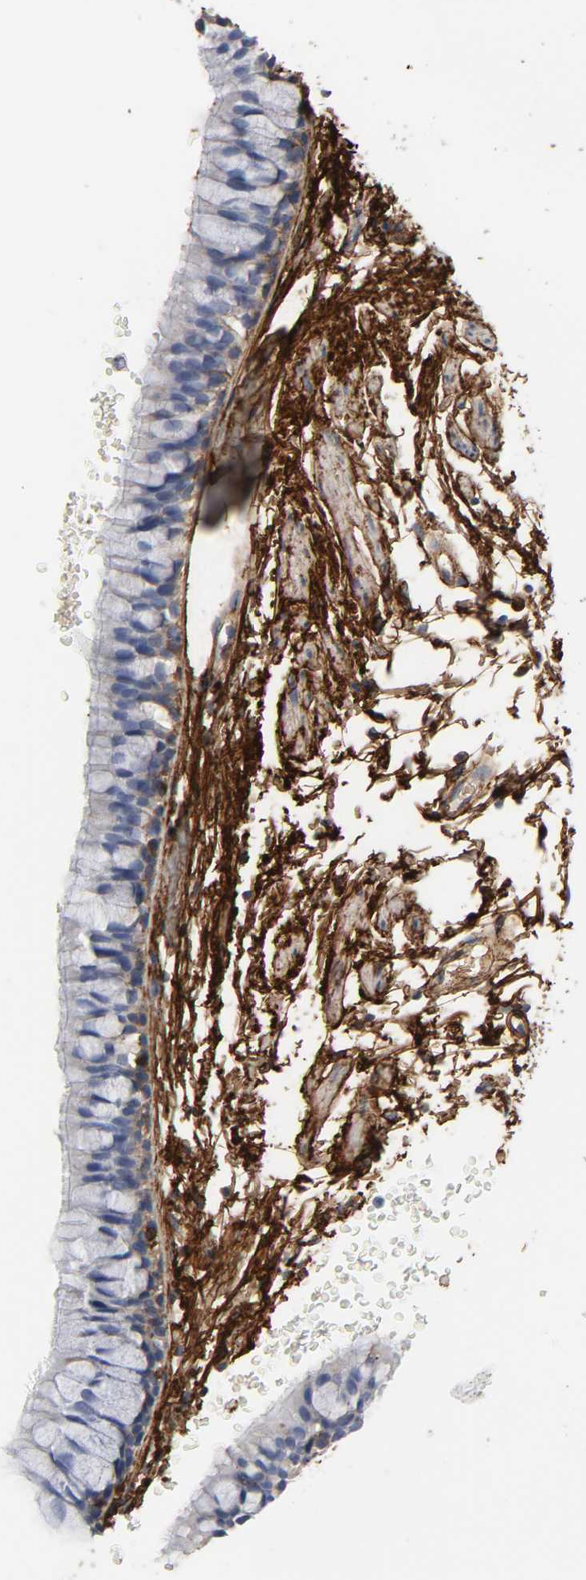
{"staining": {"intensity": "strong", "quantity": "<25%", "location": "cytoplasmic/membranous"}, "tissue": "bronchus", "cell_type": "Respiratory epithelial cells", "image_type": "normal", "snomed": [{"axis": "morphology", "description": "Normal tissue, NOS"}, {"axis": "topography", "description": "Bronchus"}], "caption": "Bronchus stained with DAB (3,3'-diaminobenzidine) immunohistochemistry reveals medium levels of strong cytoplasmic/membranous staining in about <25% of respiratory epithelial cells.", "gene": "FBLN1", "patient": {"sex": "female", "age": 73}}